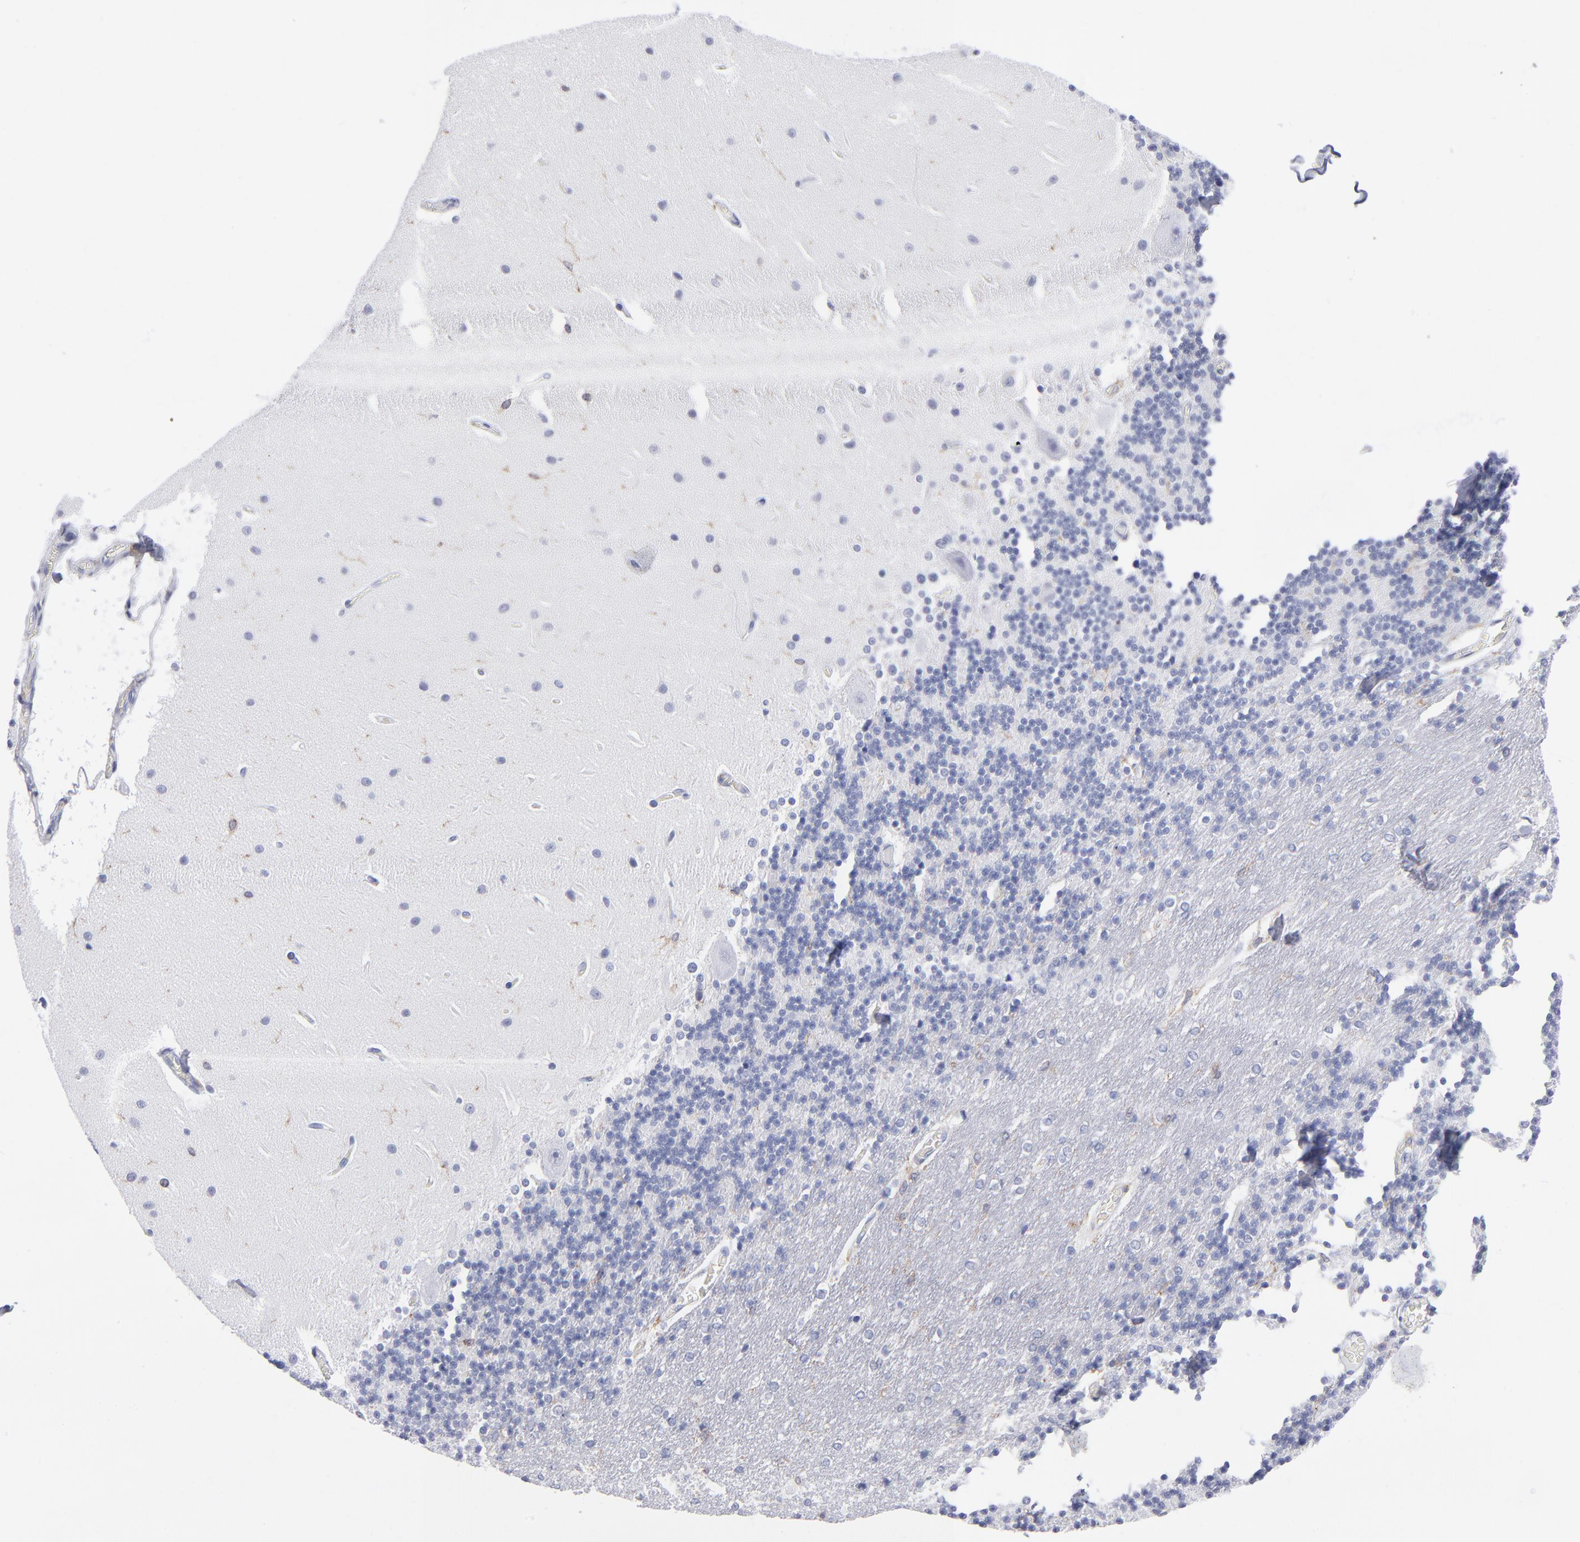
{"staining": {"intensity": "negative", "quantity": "none", "location": "none"}, "tissue": "cerebellum", "cell_type": "Cells in granular layer", "image_type": "normal", "snomed": [{"axis": "morphology", "description": "Normal tissue, NOS"}, {"axis": "topography", "description": "Cerebellum"}], "caption": "Protein analysis of benign cerebellum exhibits no significant staining in cells in granular layer.", "gene": "LAT2", "patient": {"sex": "female", "age": 54}}